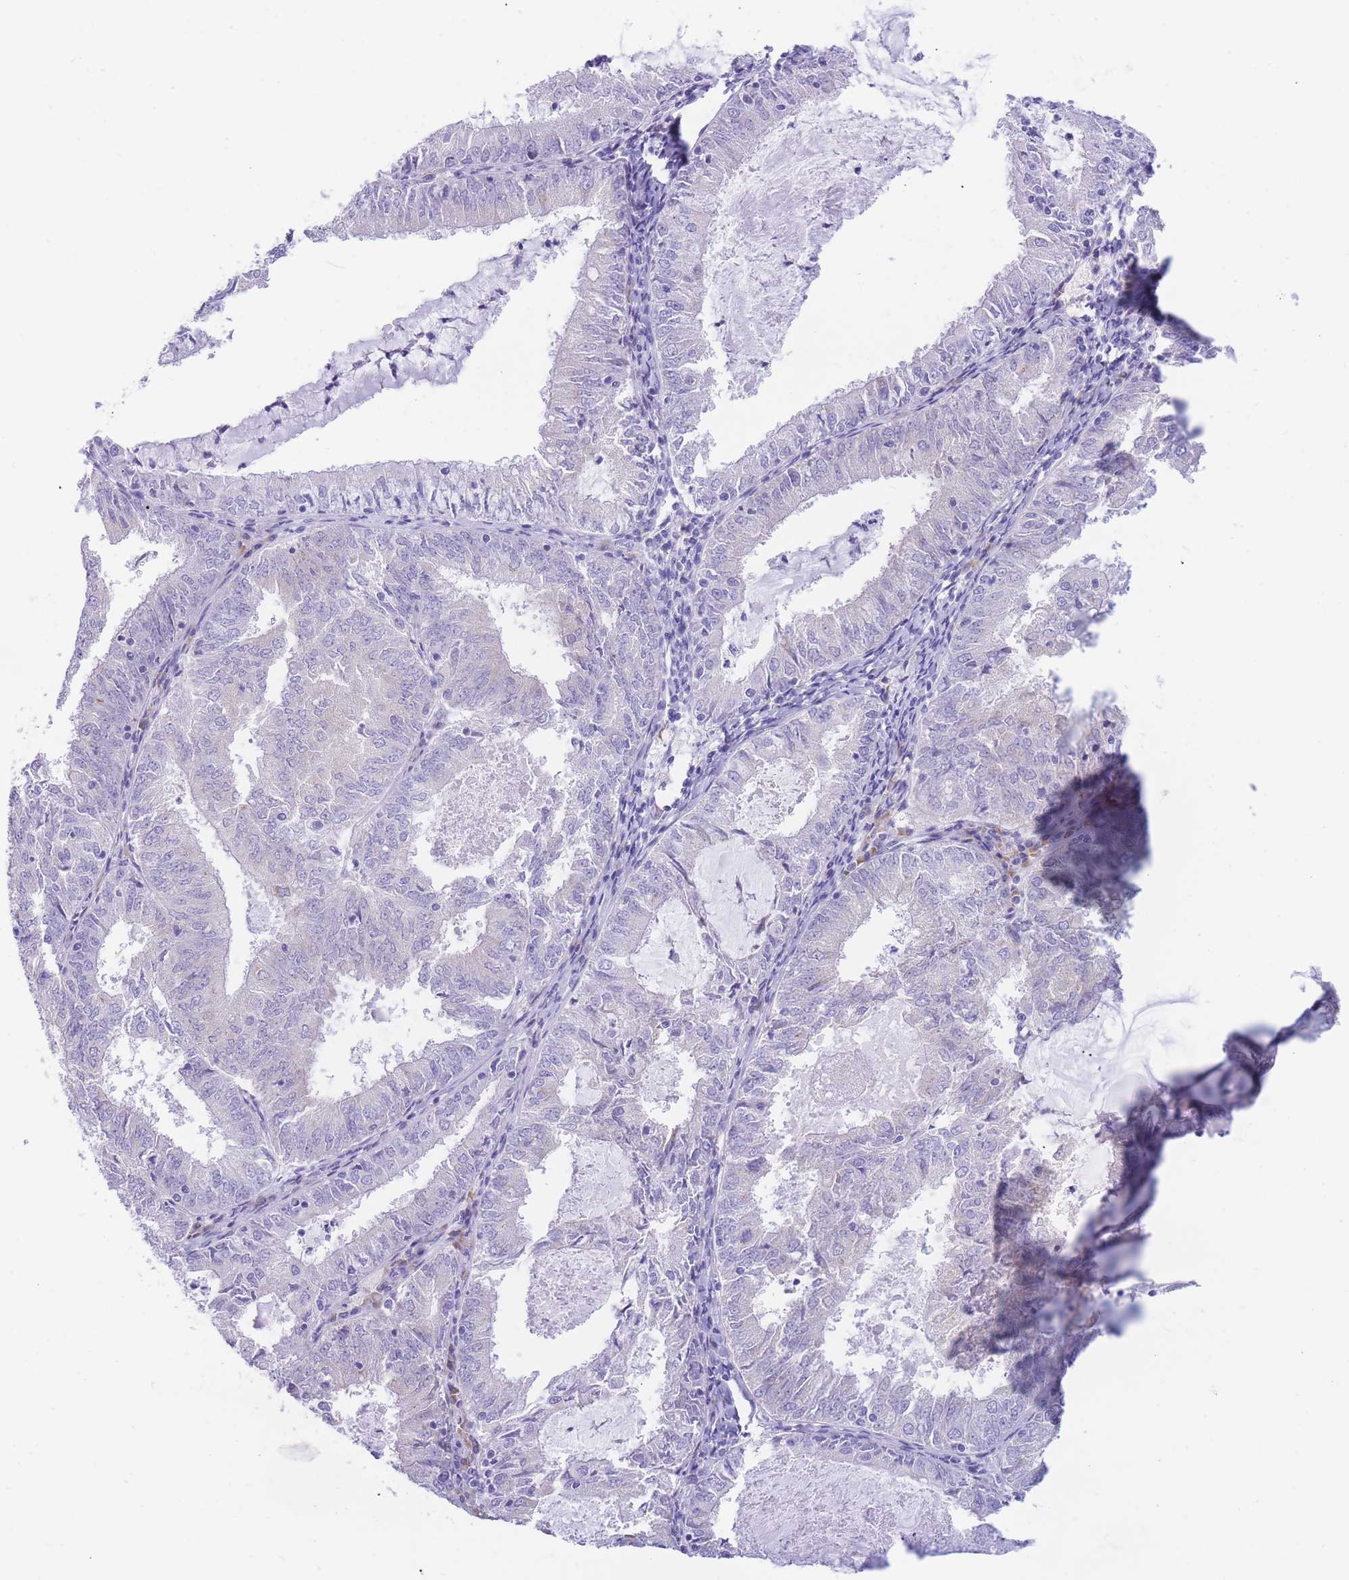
{"staining": {"intensity": "negative", "quantity": "none", "location": "none"}, "tissue": "endometrial cancer", "cell_type": "Tumor cells", "image_type": "cancer", "snomed": [{"axis": "morphology", "description": "Adenocarcinoma, NOS"}, {"axis": "topography", "description": "Endometrium"}], "caption": "A high-resolution image shows immunohistochemistry staining of endometrial cancer, which exhibits no significant staining in tumor cells.", "gene": "SSUH2", "patient": {"sex": "female", "age": 57}}